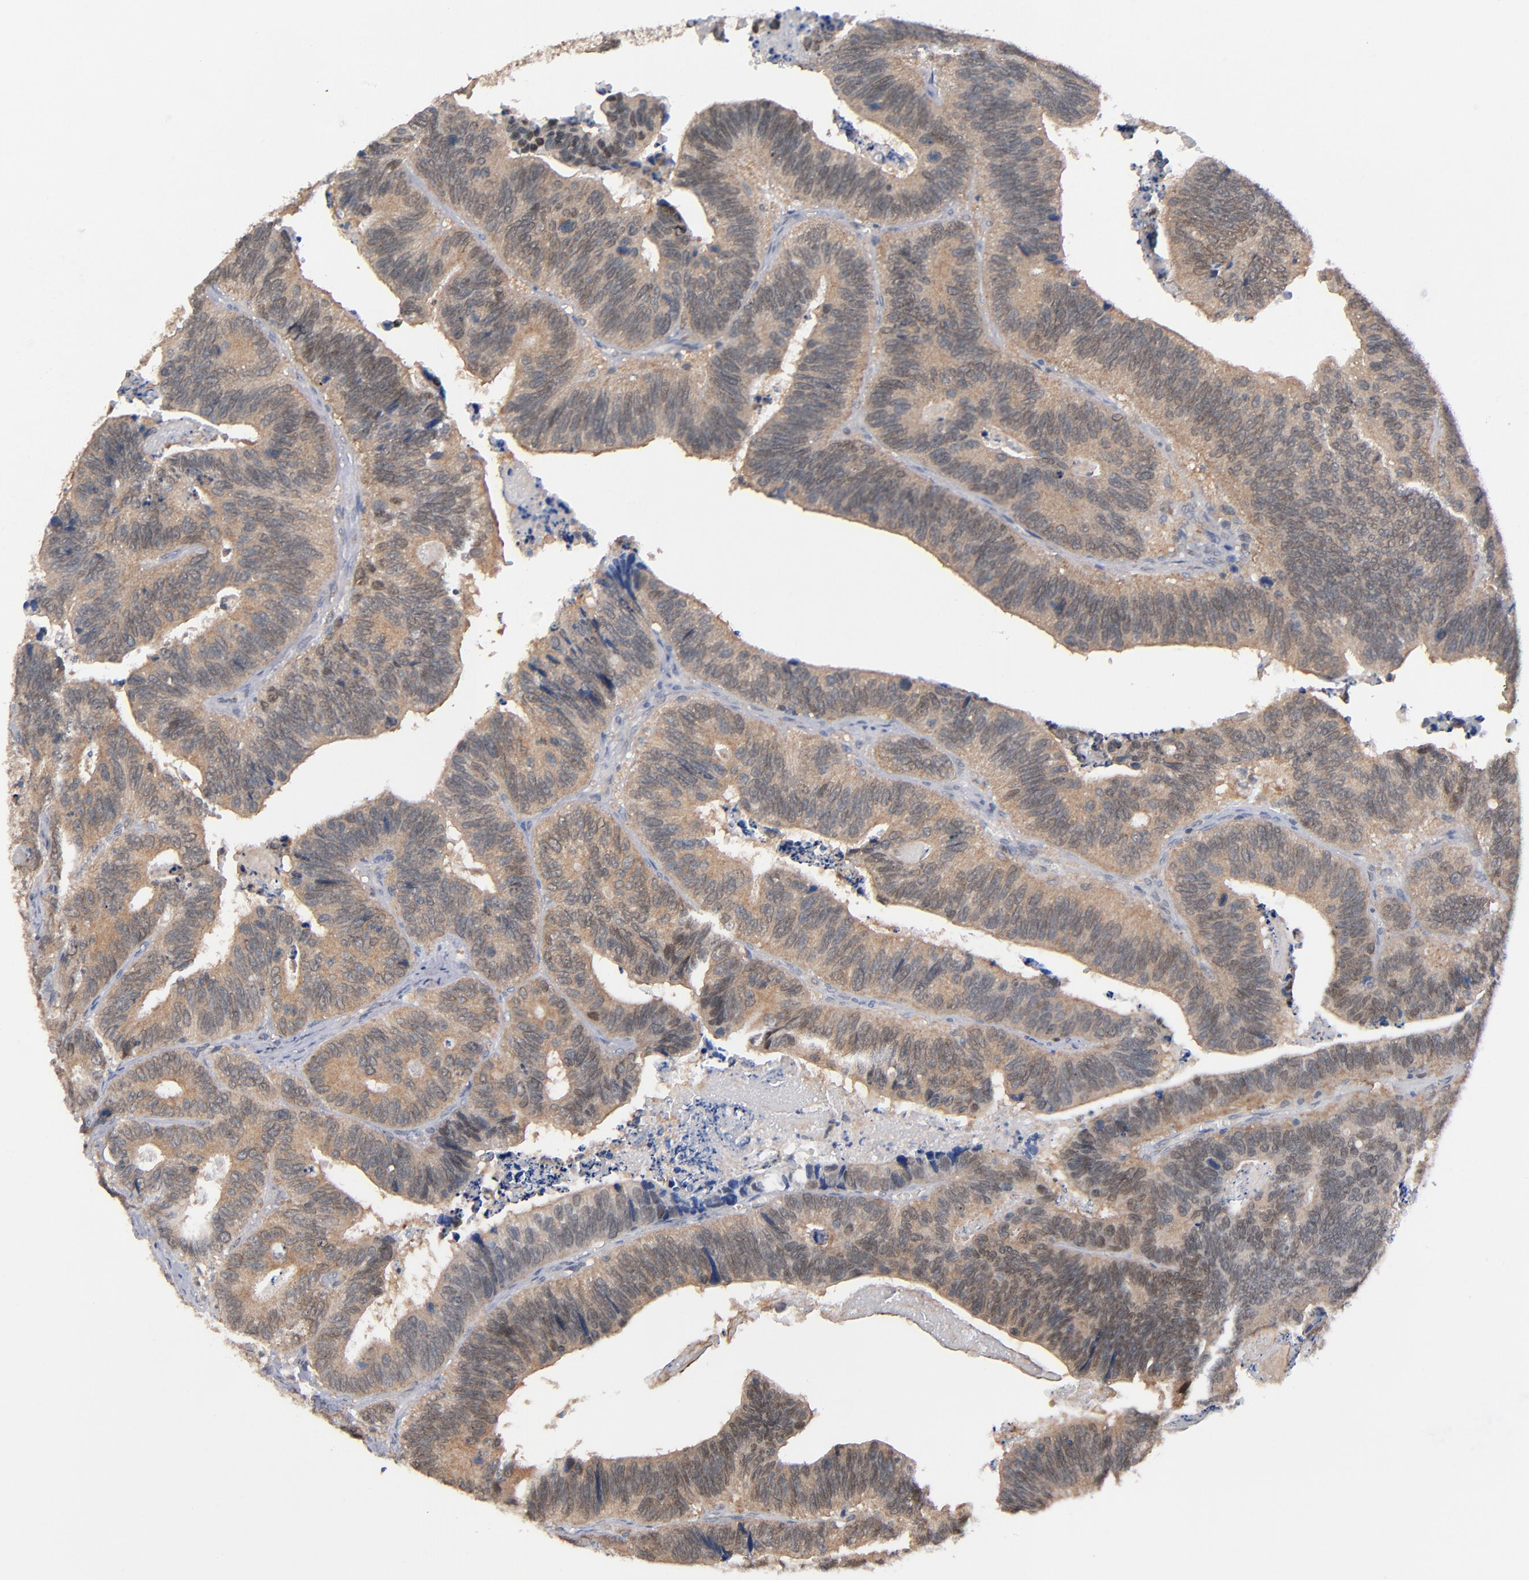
{"staining": {"intensity": "moderate", "quantity": ">75%", "location": "cytoplasmic/membranous"}, "tissue": "colorectal cancer", "cell_type": "Tumor cells", "image_type": "cancer", "snomed": [{"axis": "morphology", "description": "Adenocarcinoma, NOS"}, {"axis": "topography", "description": "Colon"}], "caption": "This is a histology image of immunohistochemistry staining of adenocarcinoma (colorectal), which shows moderate positivity in the cytoplasmic/membranous of tumor cells.", "gene": "ALG13", "patient": {"sex": "male", "age": 72}}